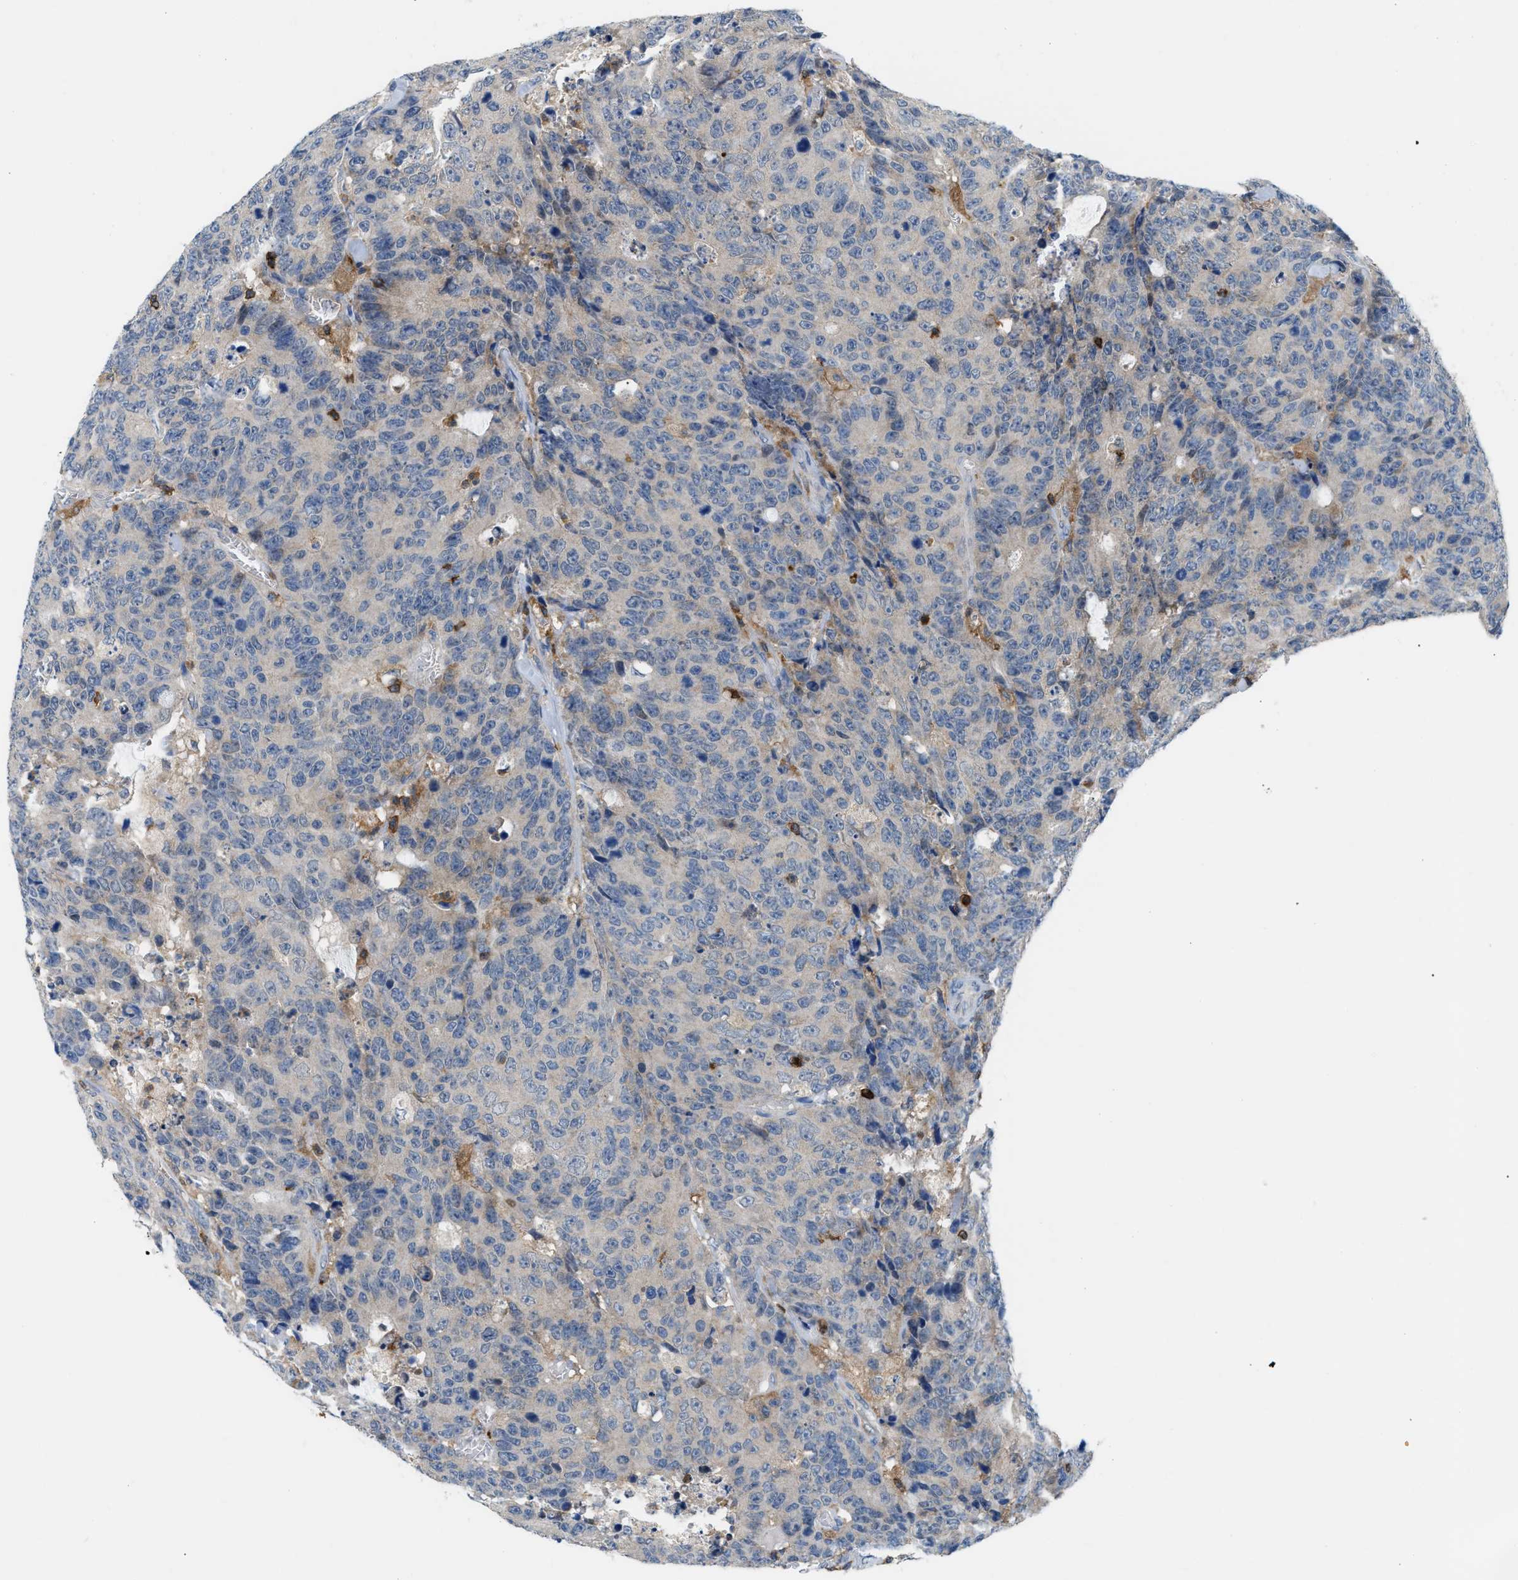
{"staining": {"intensity": "negative", "quantity": "none", "location": "none"}, "tissue": "colorectal cancer", "cell_type": "Tumor cells", "image_type": "cancer", "snomed": [{"axis": "morphology", "description": "Adenocarcinoma, NOS"}, {"axis": "topography", "description": "Colon"}], "caption": "Immunohistochemistry (IHC) photomicrograph of human colorectal cancer stained for a protein (brown), which reveals no expression in tumor cells.", "gene": "INPP5D", "patient": {"sex": "female", "age": 86}}